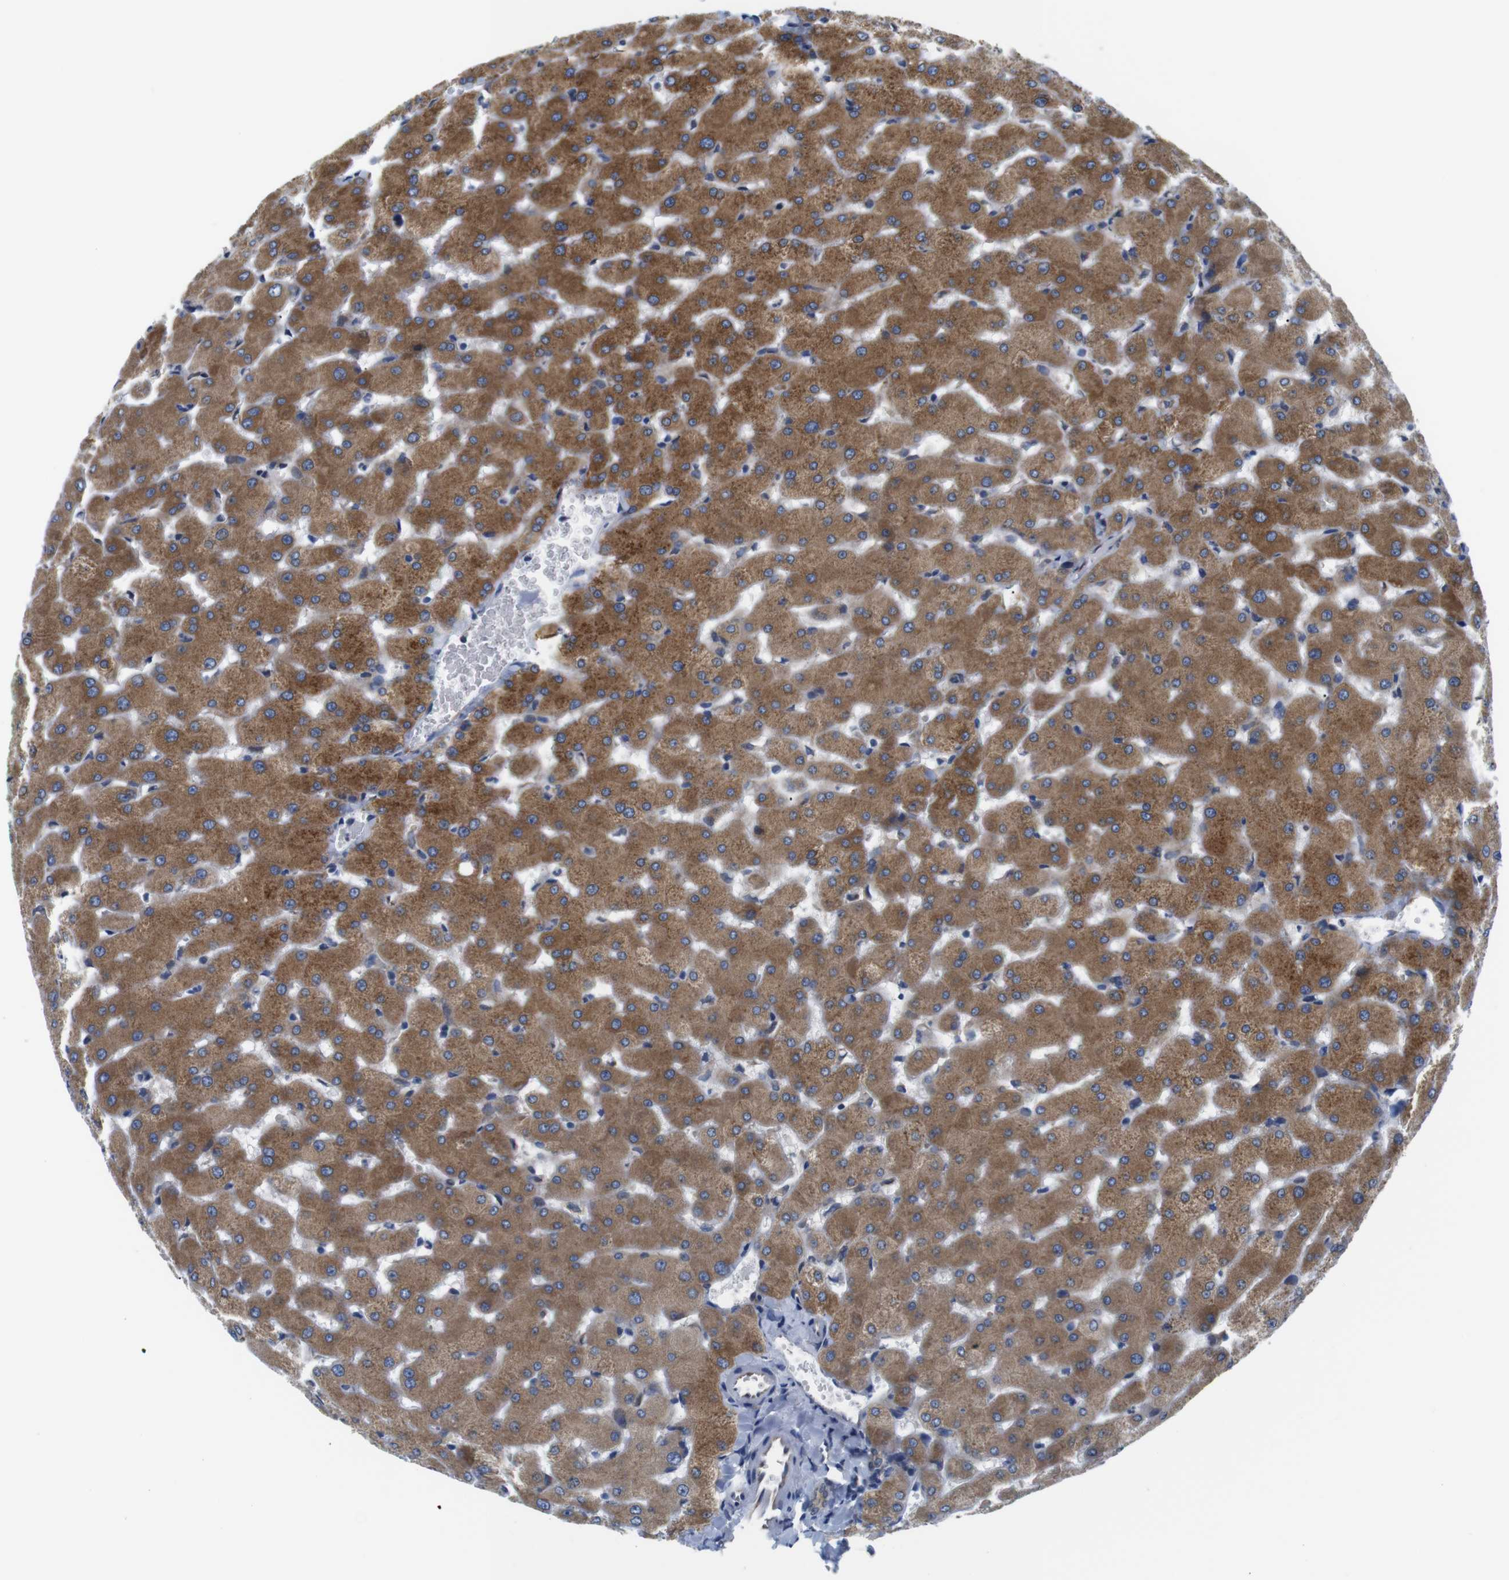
{"staining": {"intensity": "weak", "quantity": ">75%", "location": "cytoplasmic/membranous"}, "tissue": "liver", "cell_type": "Cholangiocytes", "image_type": "normal", "snomed": [{"axis": "morphology", "description": "Normal tissue, NOS"}, {"axis": "topography", "description": "Liver"}], "caption": "Normal liver exhibits weak cytoplasmic/membranous staining in approximately >75% of cholangiocytes (Stains: DAB (3,3'-diaminobenzidine) in brown, nuclei in blue, Microscopy: brightfield microscopy at high magnification)..", "gene": "HACD3", "patient": {"sex": "female", "age": 63}}